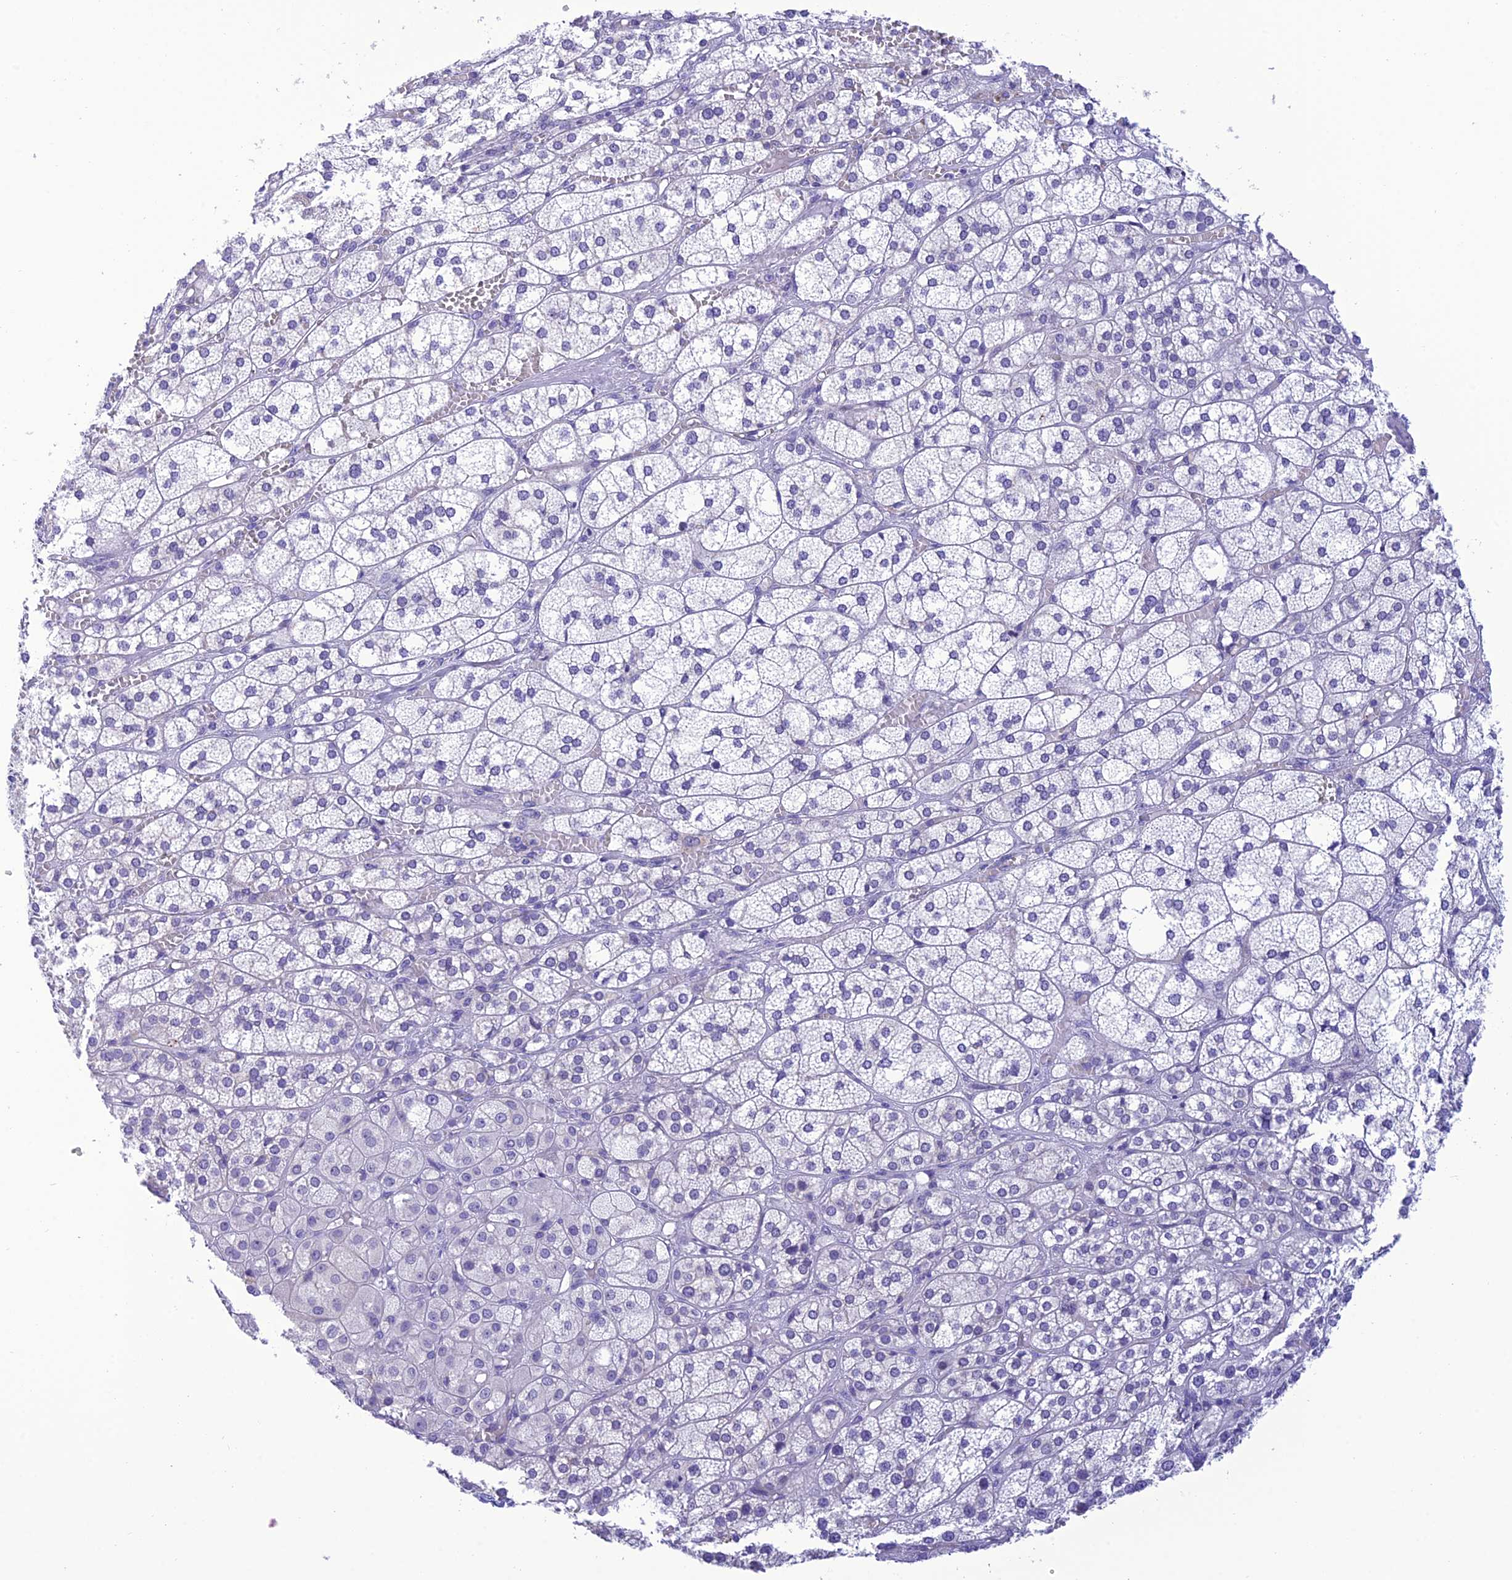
{"staining": {"intensity": "negative", "quantity": "none", "location": "none"}, "tissue": "adrenal gland", "cell_type": "Glandular cells", "image_type": "normal", "snomed": [{"axis": "morphology", "description": "Normal tissue, NOS"}, {"axis": "topography", "description": "Adrenal gland"}], "caption": "Glandular cells show no significant positivity in benign adrenal gland. (DAB immunohistochemistry (IHC) visualized using brightfield microscopy, high magnification).", "gene": "C17orf67", "patient": {"sex": "female", "age": 61}}